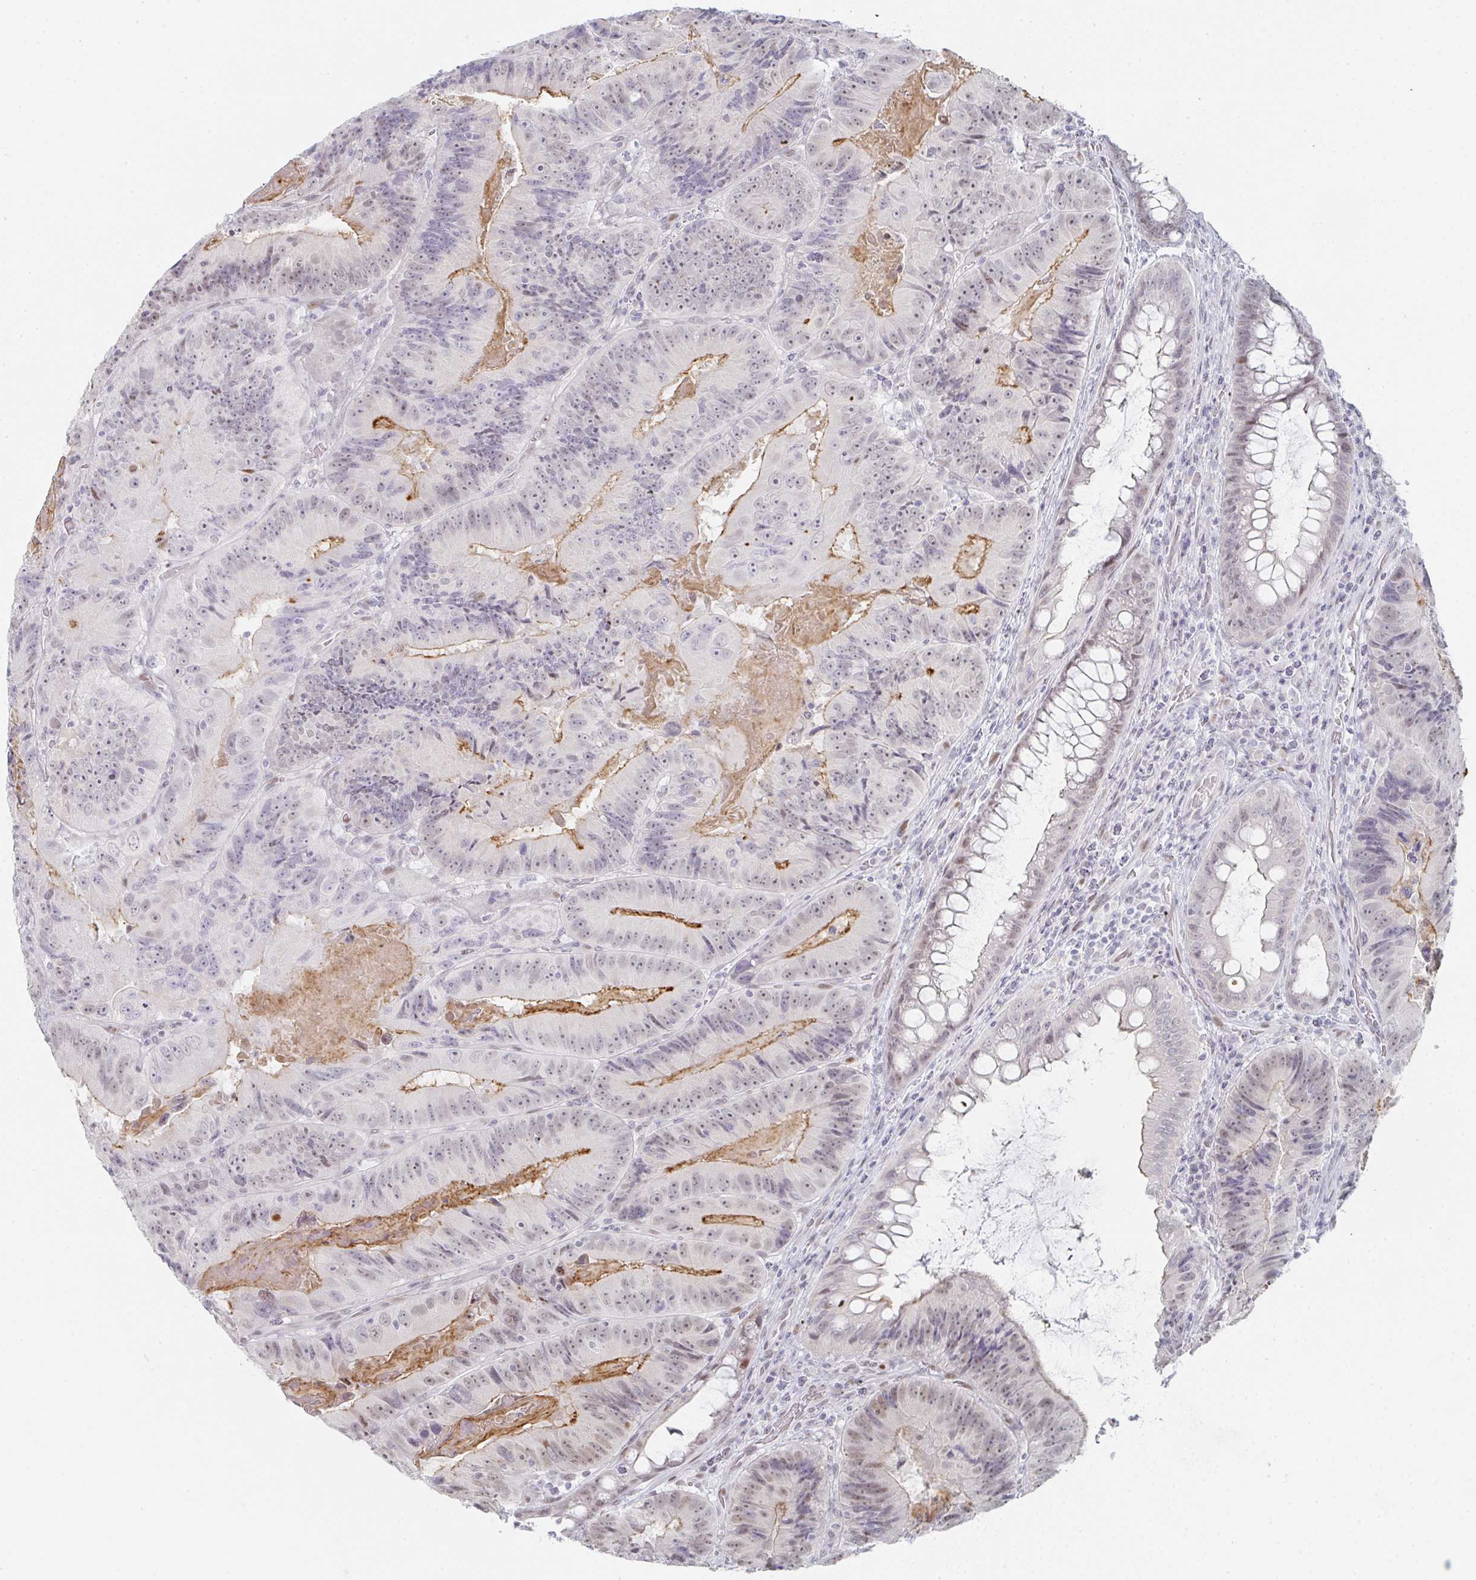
{"staining": {"intensity": "moderate", "quantity": "<25%", "location": "cytoplasmic/membranous,nuclear"}, "tissue": "colorectal cancer", "cell_type": "Tumor cells", "image_type": "cancer", "snomed": [{"axis": "morphology", "description": "Adenocarcinoma, NOS"}, {"axis": "topography", "description": "Colon"}], "caption": "An IHC photomicrograph of tumor tissue is shown. Protein staining in brown highlights moderate cytoplasmic/membranous and nuclear positivity in adenocarcinoma (colorectal) within tumor cells. The staining was performed using DAB to visualize the protein expression in brown, while the nuclei were stained in blue with hematoxylin (Magnification: 20x).", "gene": "POU2AF2", "patient": {"sex": "female", "age": 86}}